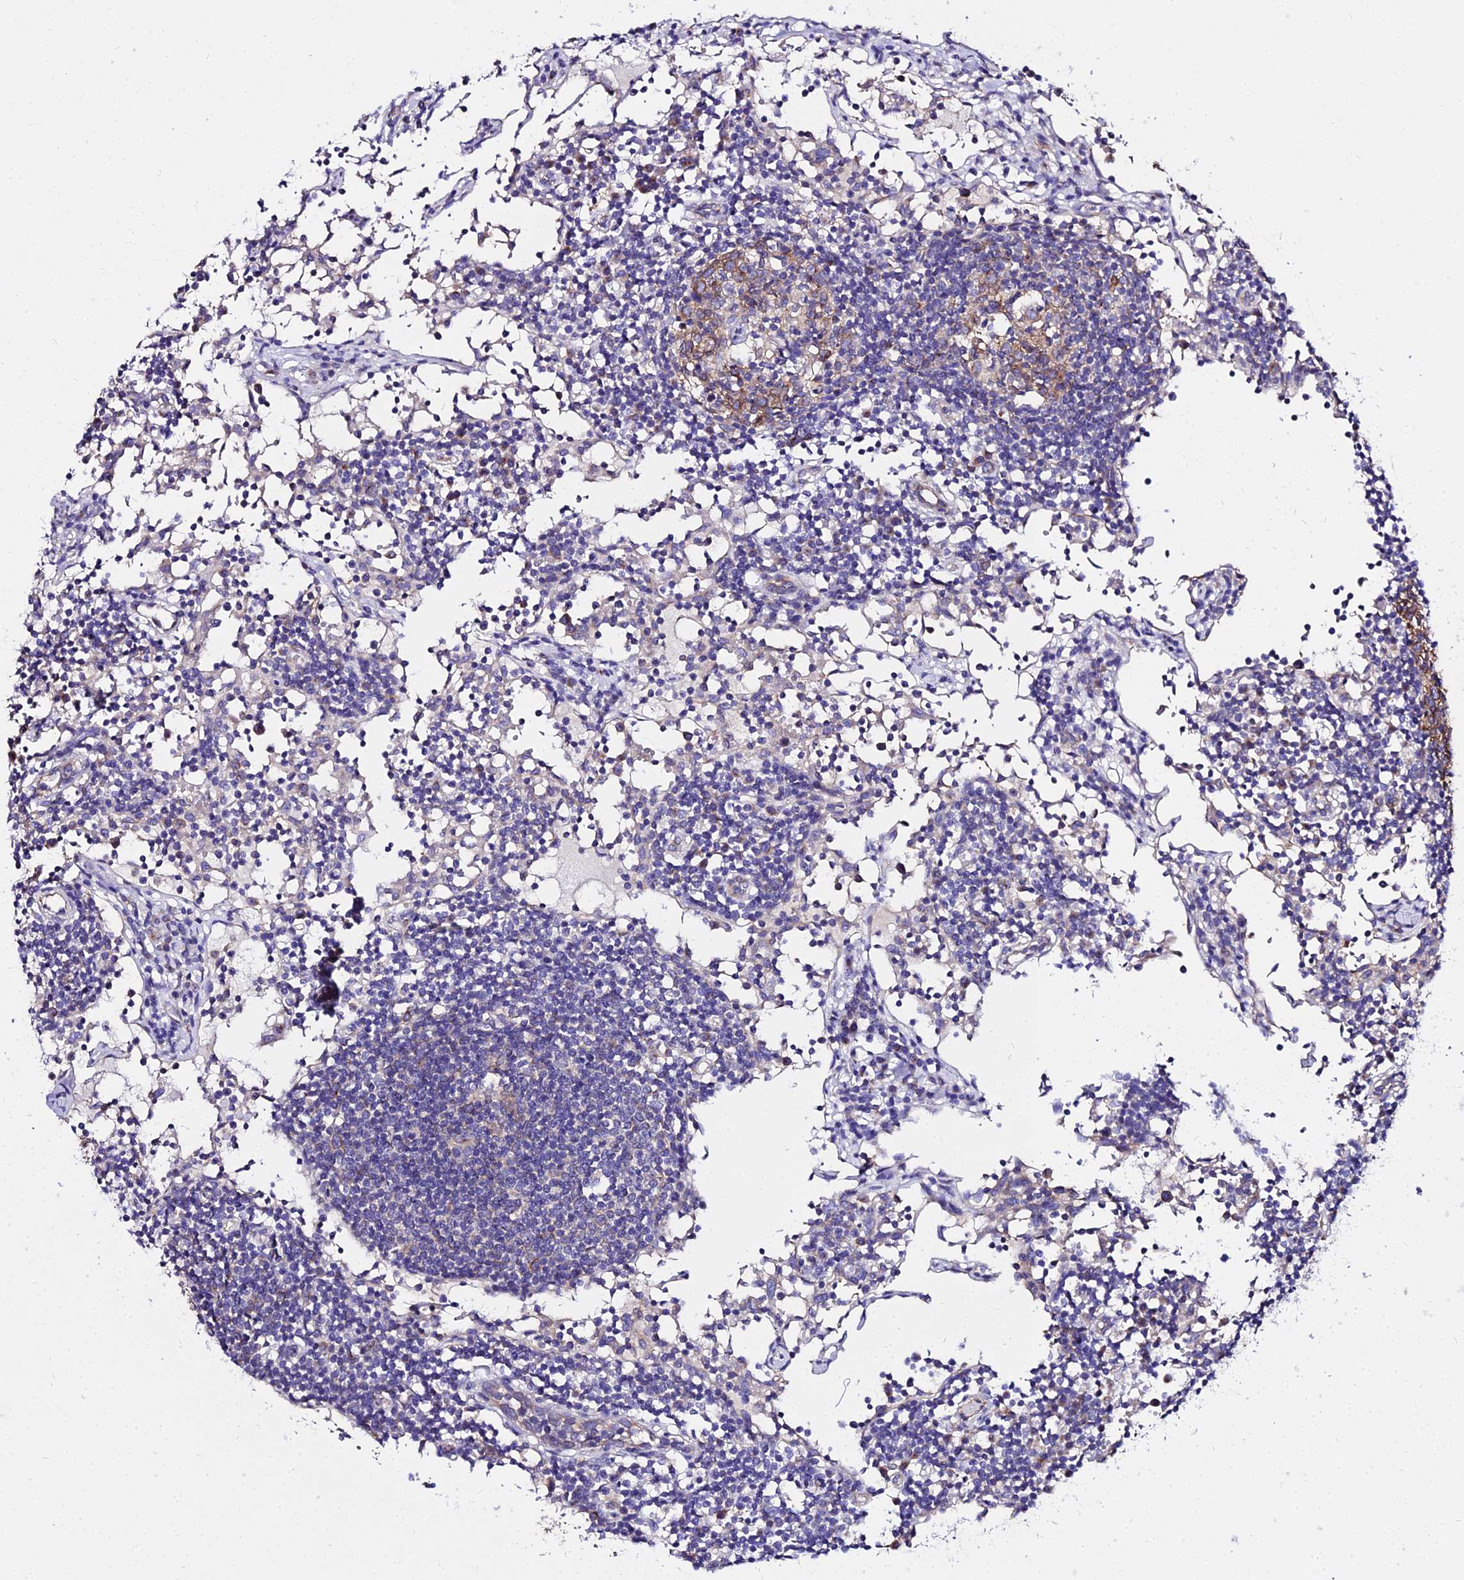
{"staining": {"intensity": "moderate", "quantity": "<25%", "location": "cytoplasmic/membranous"}, "tissue": "lymph node", "cell_type": "Germinal center cells", "image_type": "normal", "snomed": [{"axis": "morphology", "description": "Normal tissue, NOS"}, {"axis": "topography", "description": "Lymph node"}], "caption": "High-magnification brightfield microscopy of normal lymph node stained with DAB (brown) and counterstained with hematoxylin (blue). germinal center cells exhibit moderate cytoplasmic/membranous positivity is seen in approximately<25% of cells. The staining was performed using DAB (3,3'-diaminobenzidine), with brown indicating positive protein expression. Nuclei are stained blue with hematoxylin.", "gene": "TUBA1A", "patient": {"sex": "female", "age": 55}}